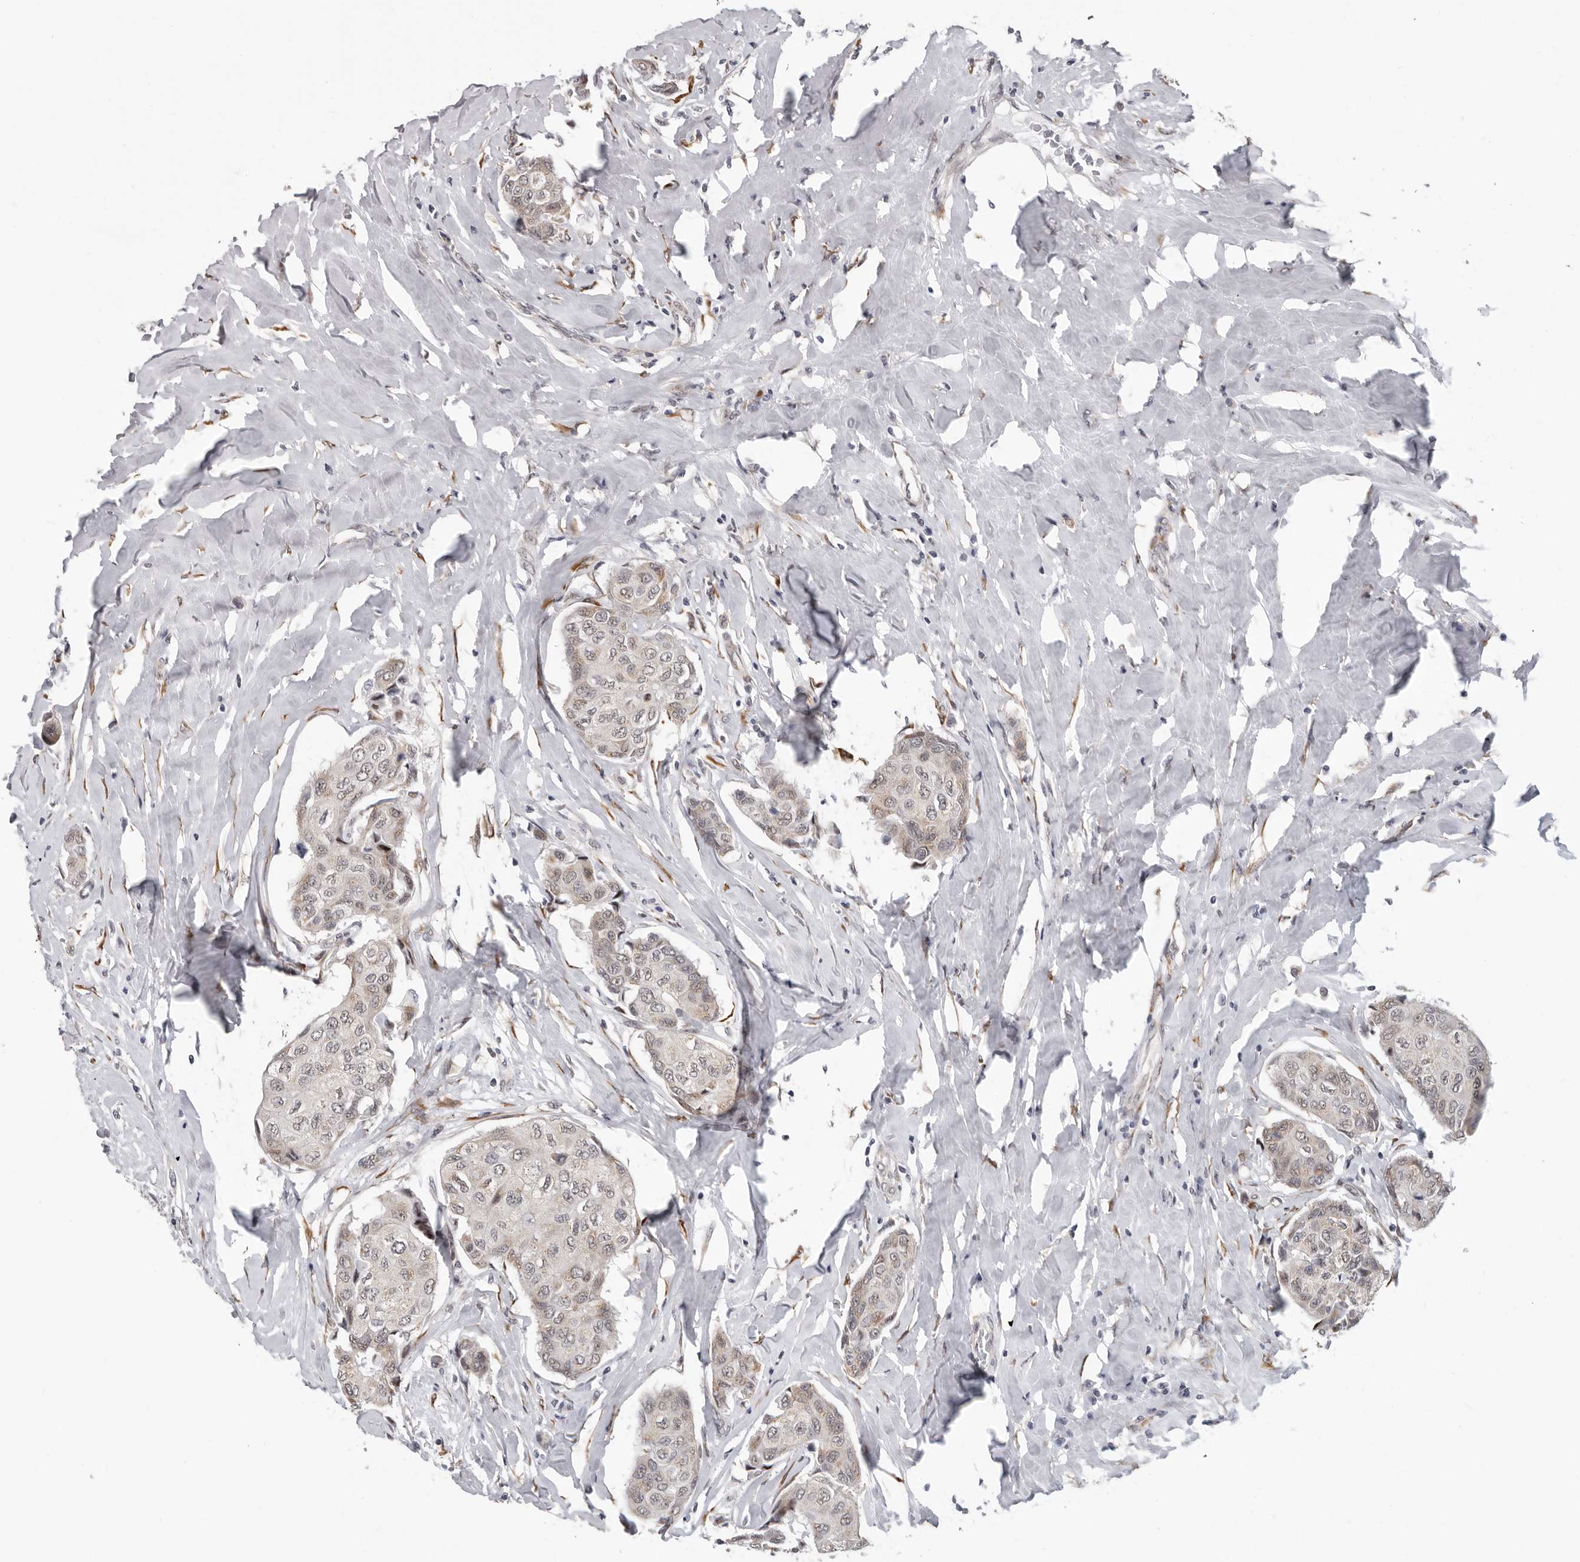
{"staining": {"intensity": "negative", "quantity": "none", "location": "none"}, "tissue": "breast cancer", "cell_type": "Tumor cells", "image_type": "cancer", "snomed": [{"axis": "morphology", "description": "Duct carcinoma"}, {"axis": "topography", "description": "Breast"}], "caption": "Human breast cancer (invasive ductal carcinoma) stained for a protein using immunohistochemistry exhibits no staining in tumor cells.", "gene": "RALGPS2", "patient": {"sex": "female", "age": 80}}